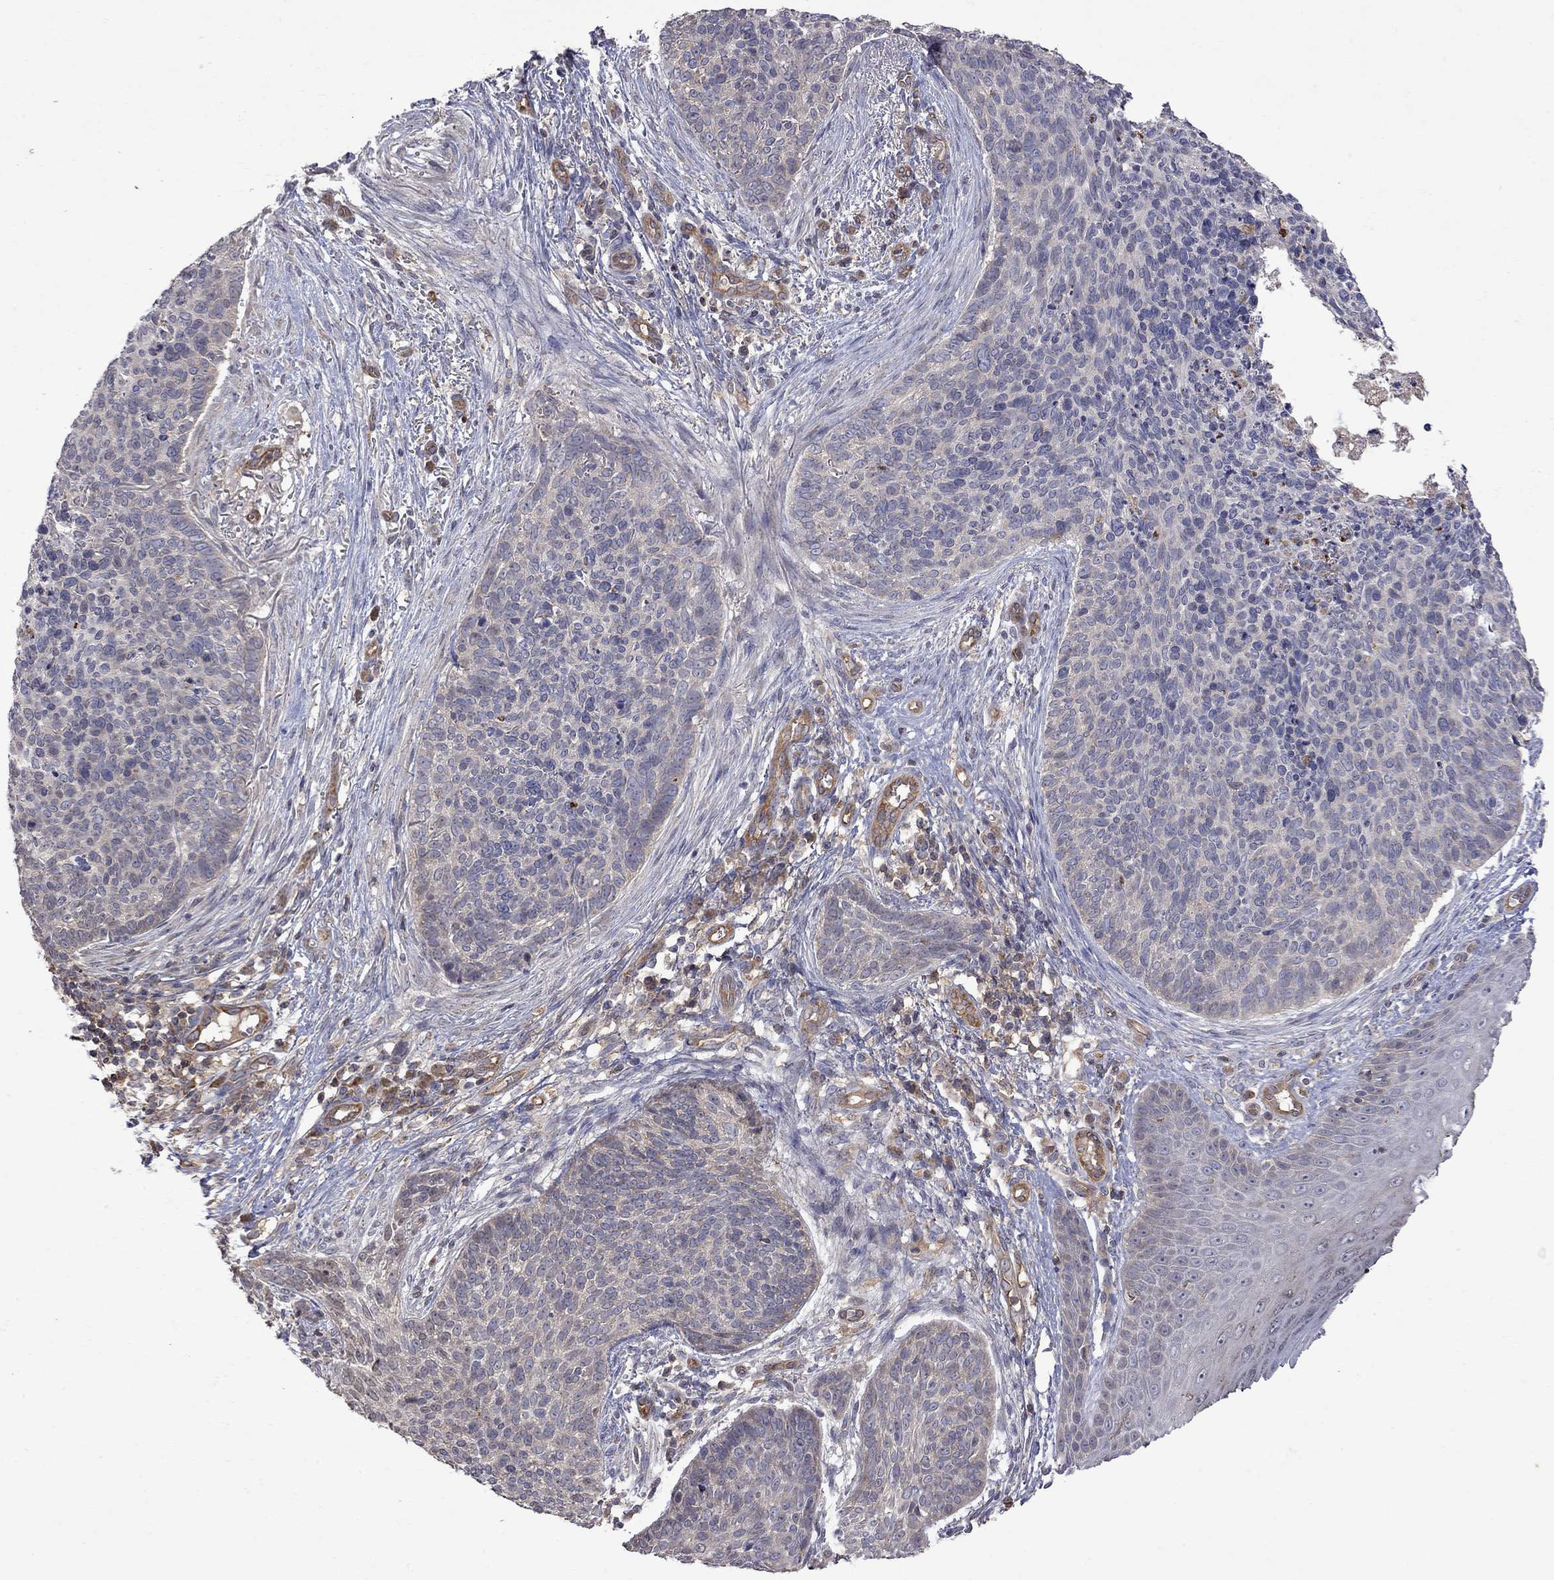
{"staining": {"intensity": "negative", "quantity": "none", "location": "none"}, "tissue": "skin cancer", "cell_type": "Tumor cells", "image_type": "cancer", "snomed": [{"axis": "morphology", "description": "Basal cell carcinoma"}, {"axis": "topography", "description": "Skin"}], "caption": "Immunohistochemistry (IHC) image of neoplastic tissue: skin cancer (basal cell carcinoma) stained with DAB exhibits no significant protein positivity in tumor cells.", "gene": "ABI3", "patient": {"sex": "male", "age": 64}}